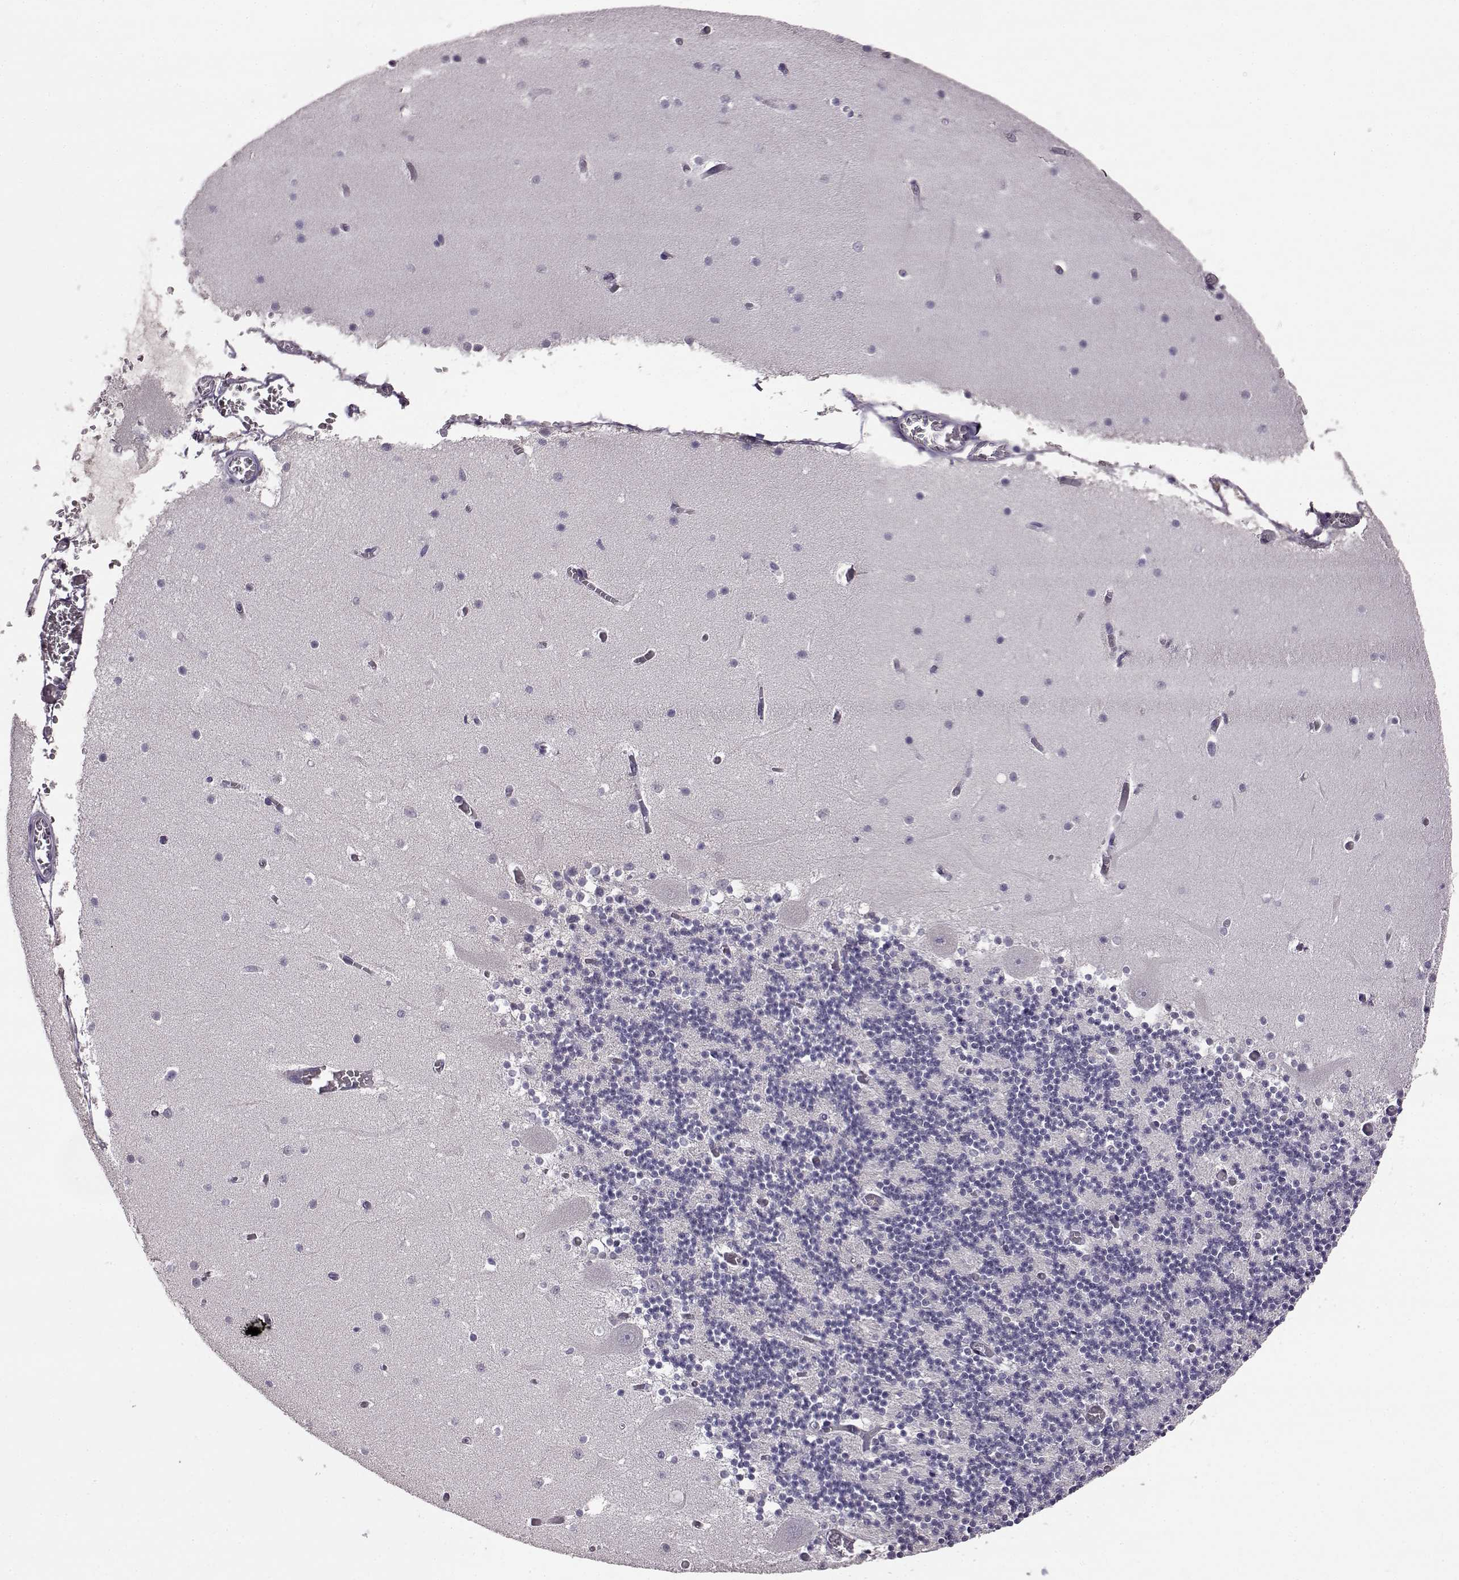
{"staining": {"intensity": "negative", "quantity": "none", "location": "none"}, "tissue": "cerebellum", "cell_type": "Cells in granular layer", "image_type": "normal", "snomed": [{"axis": "morphology", "description": "Normal tissue, NOS"}, {"axis": "topography", "description": "Cerebellum"}], "caption": "Cerebellum stained for a protein using IHC demonstrates no expression cells in granular layer.", "gene": "ADGRG2", "patient": {"sex": "female", "age": 28}}